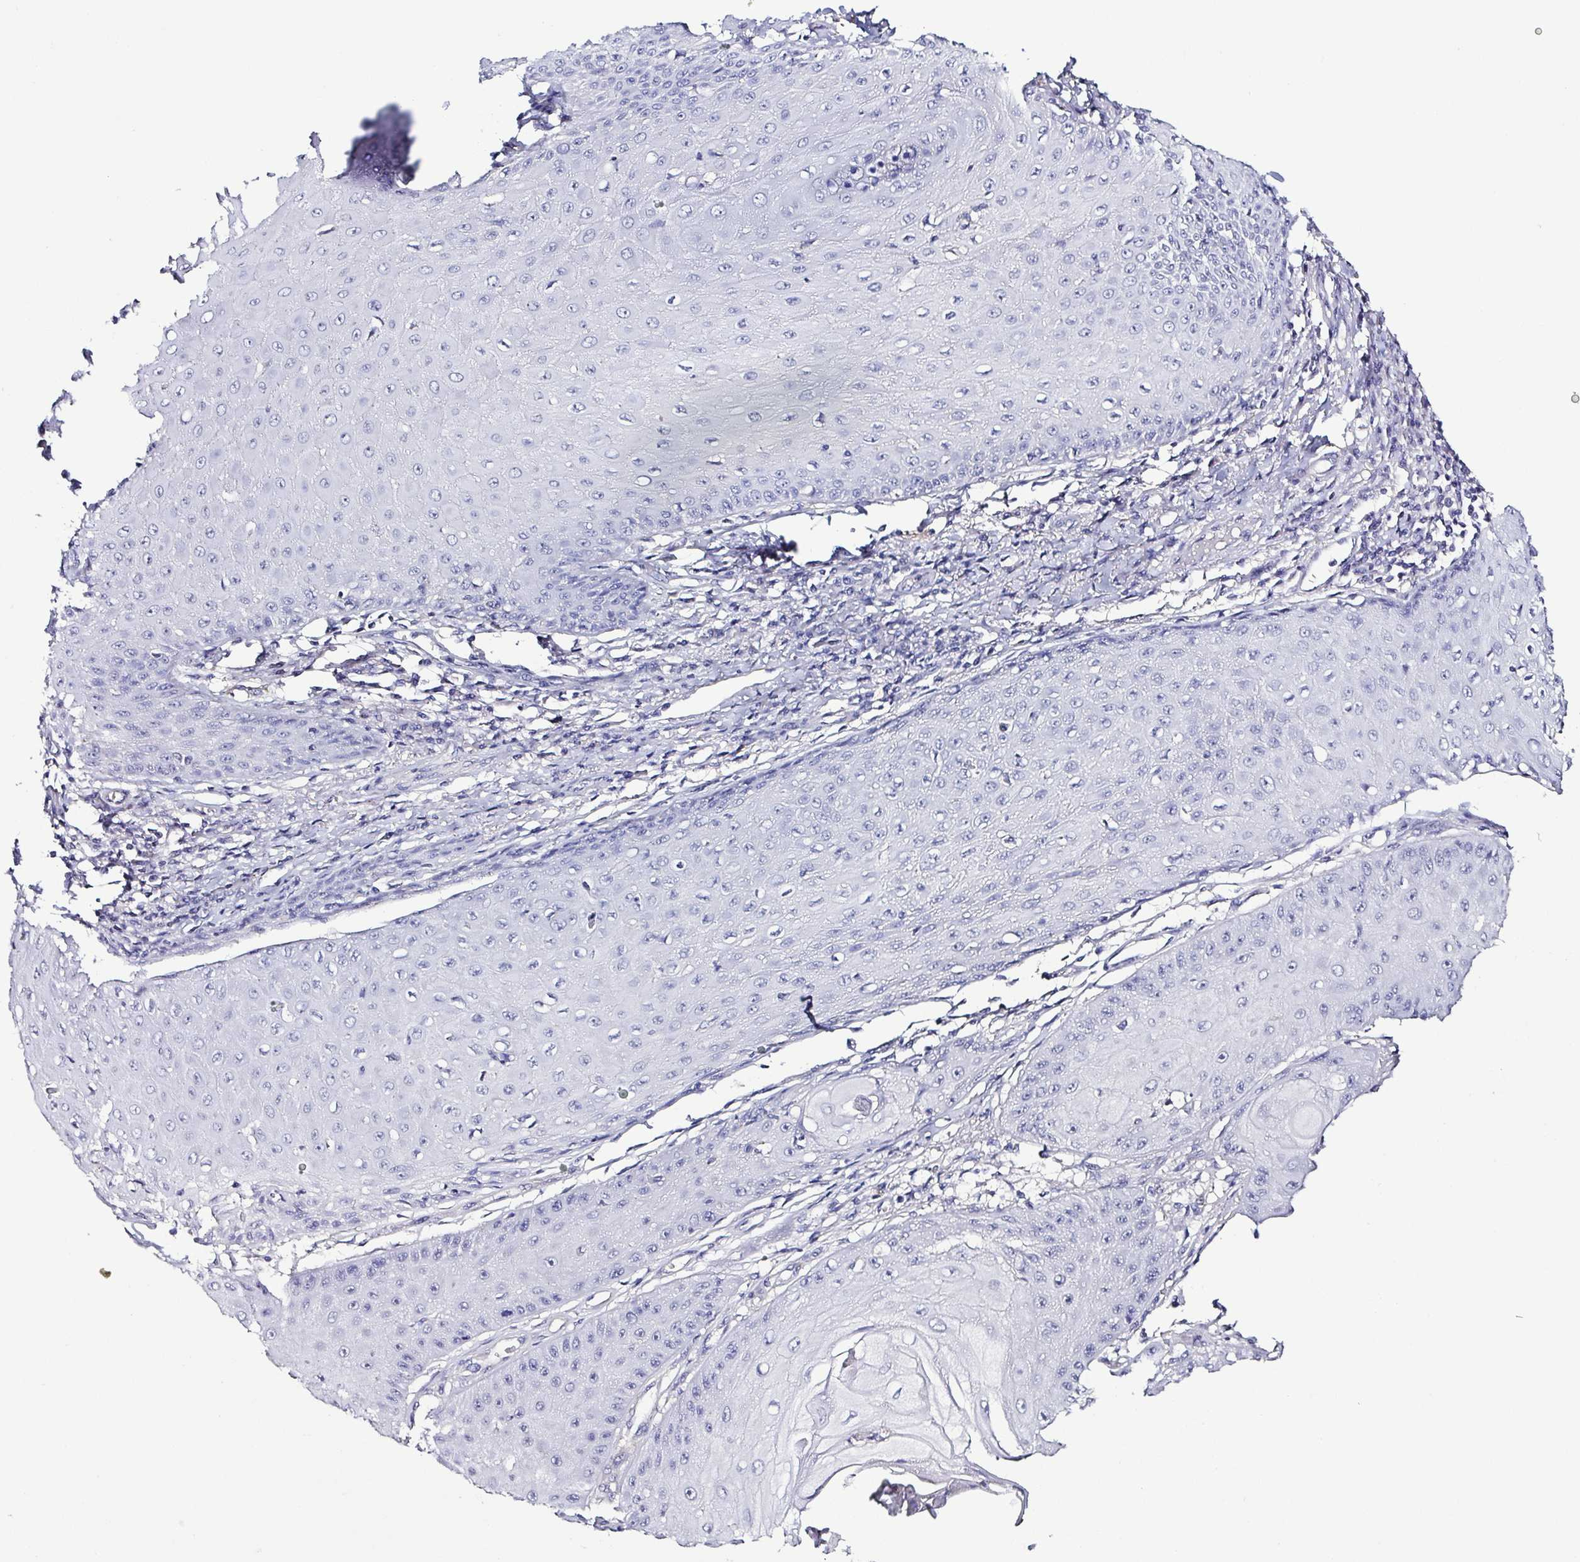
{"staining": {"intensity": "negative", "quantity": "none", "location": "none"}, "tissue": "skin cancer", "cell_type": "Tumor cells", "image_type": "cancer", "snomed": [{"axis": "morphology", "description": "Squamous cell carcinoma, NOS"}, {"axis": "topography", "description": "Skin"}], "caption": "Tumor cells are negative for protein expression in human skin cancer.", "gene": "TNNT2", "patient": {"sex": "male", "age": 70}}